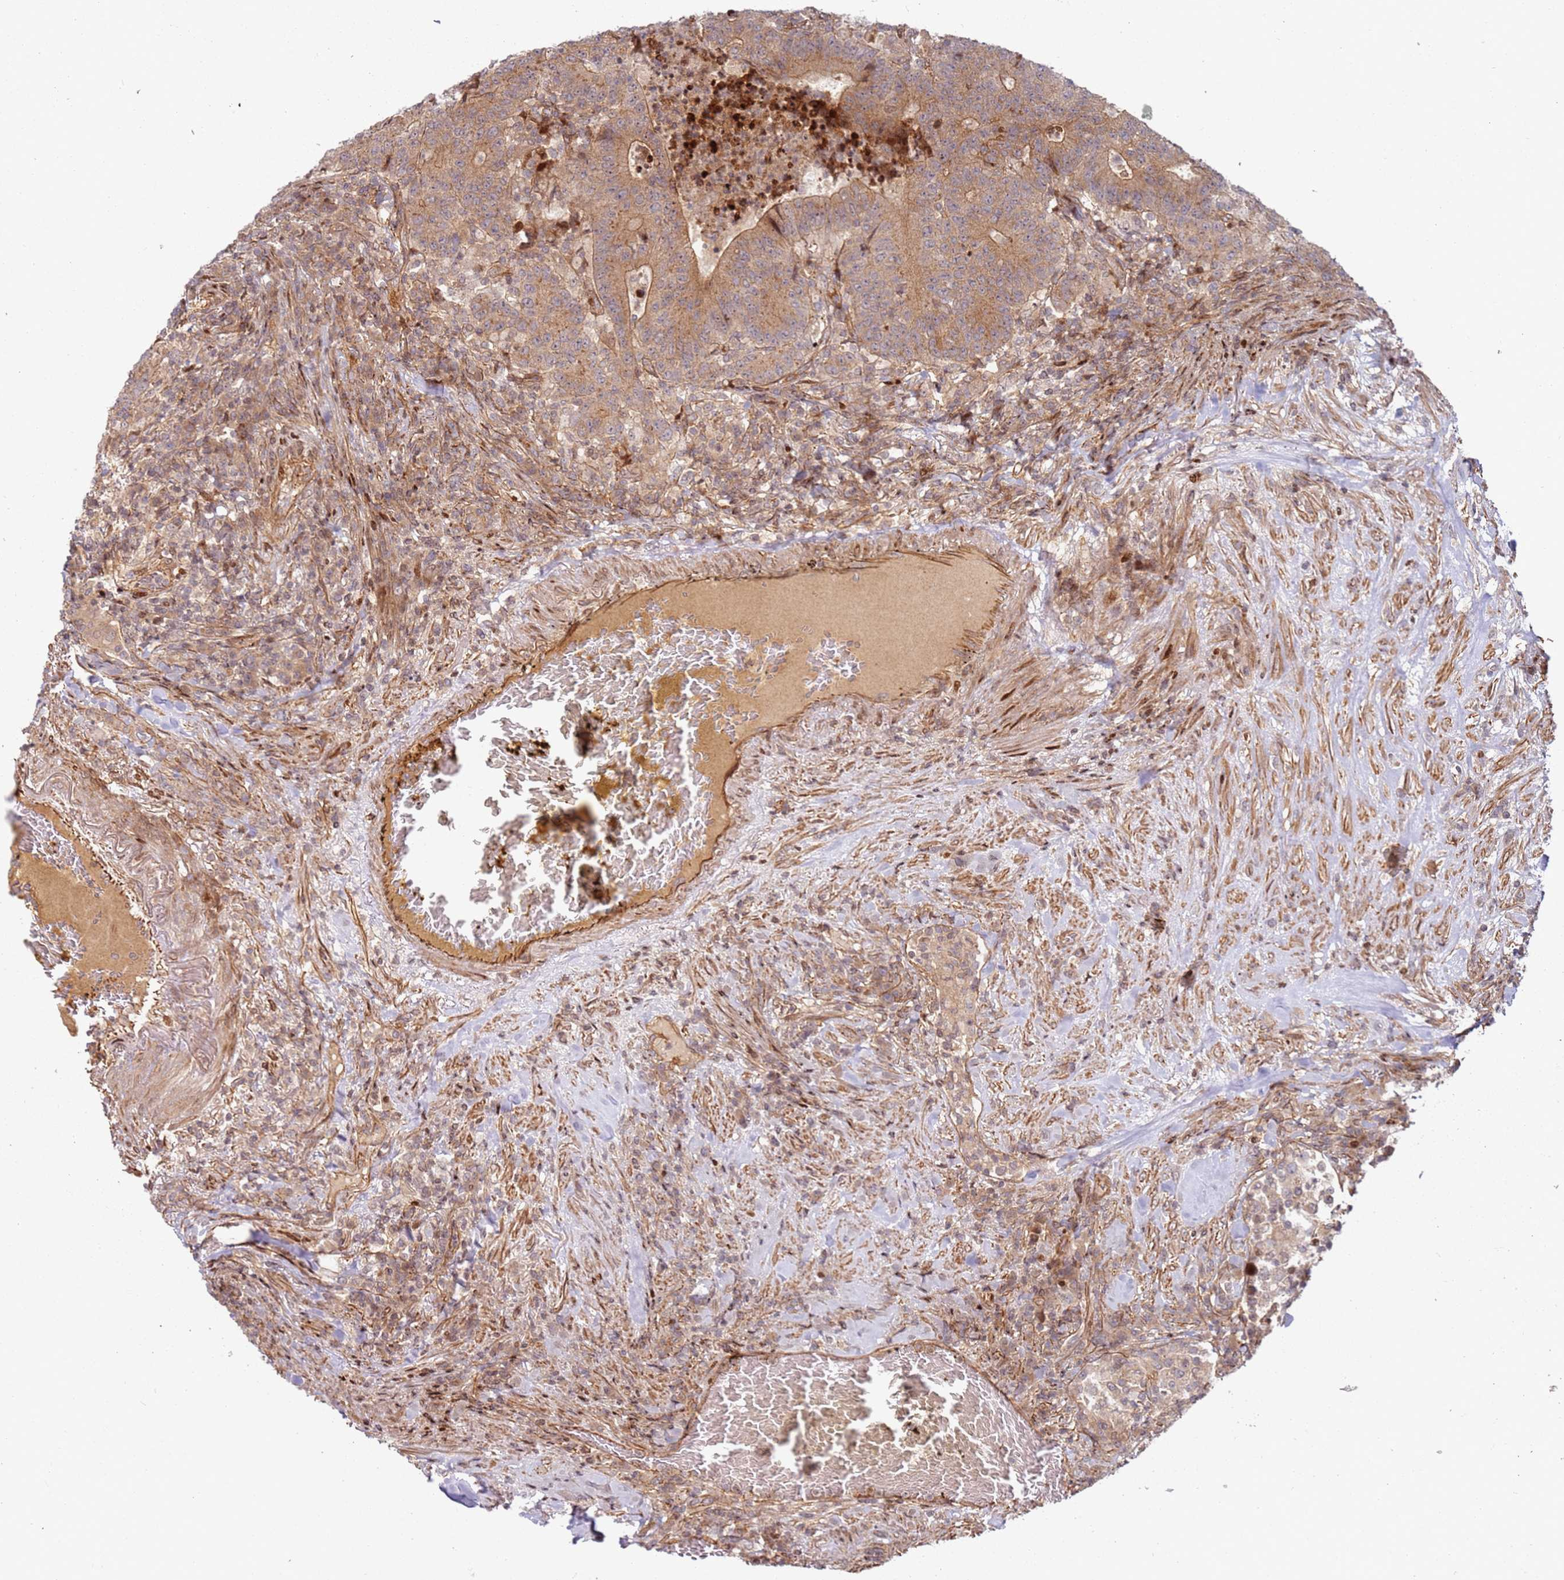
{"staining": {"intensity": "moderate", "quantity": ">75%", "location": "cytoplasmic/membranous"}, "tissue": "colorectal cancer", "cell_type": "Tumor cells", "image_type": "cancer", "snomed": [{"axis": "morphology", "description": "Adenocarcinoma, NOS"}, {"axis": "topography", "description": "Colon"}], "caption": "Immunohistochemical staining of human colorectal cancer displays medium levels of moderate cytoplasmic/membranous positivity in about >75% of tumor cells. Using DAB (3,3'-diaminobenzidine) (brown) and hematoxylin (blue) stains, captured at high magnification using brightfield microscopy.", "gene": "TMEM233", "patient": {"sex": "female", "age": 75}}